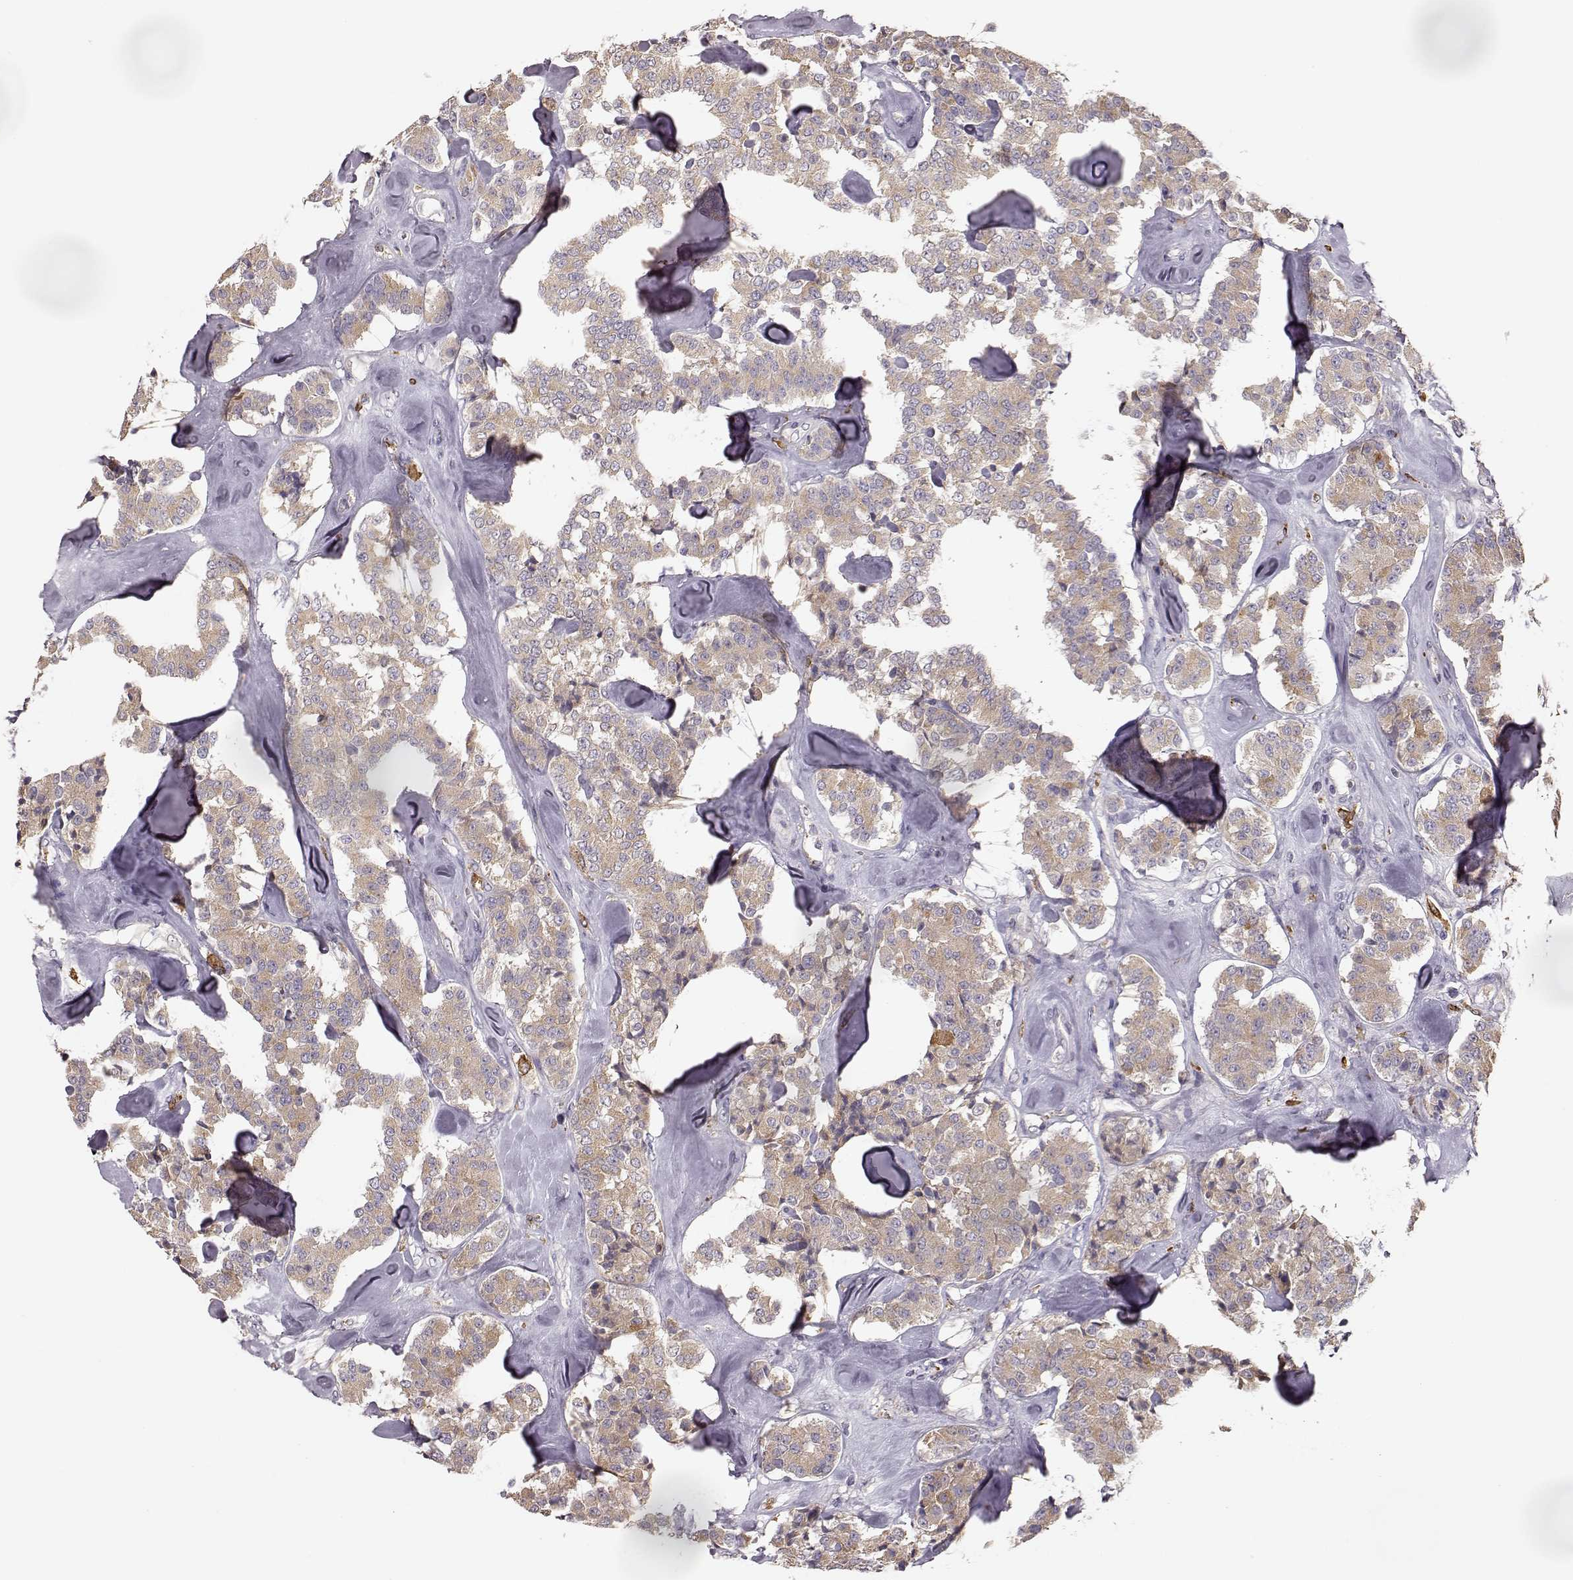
{"staining": {"intensity": "weak", "quantity": ">75%", "location": "cytoplasmic/membranous"}, "tissue": "carcinoid", "cell_type": "Tumor cells", "image_type": "cancer", "snomed": [{"axis": "morphology", "description": "Carcinoid, malignant, NOS"}, {"axis": "topography", "description": "Pancreas"}], "caption": "Immunohistochemical staining of human malignant carcinoid exhibits low levels of weak cytoplasmic/membranous protein staining in about >75% of tumor cells. Immunohistochemistry stains the protein of interest in brown and the nuclei are stained blue.", "gene": "GHR", "patient": {"sex": "male", "age": 41}}